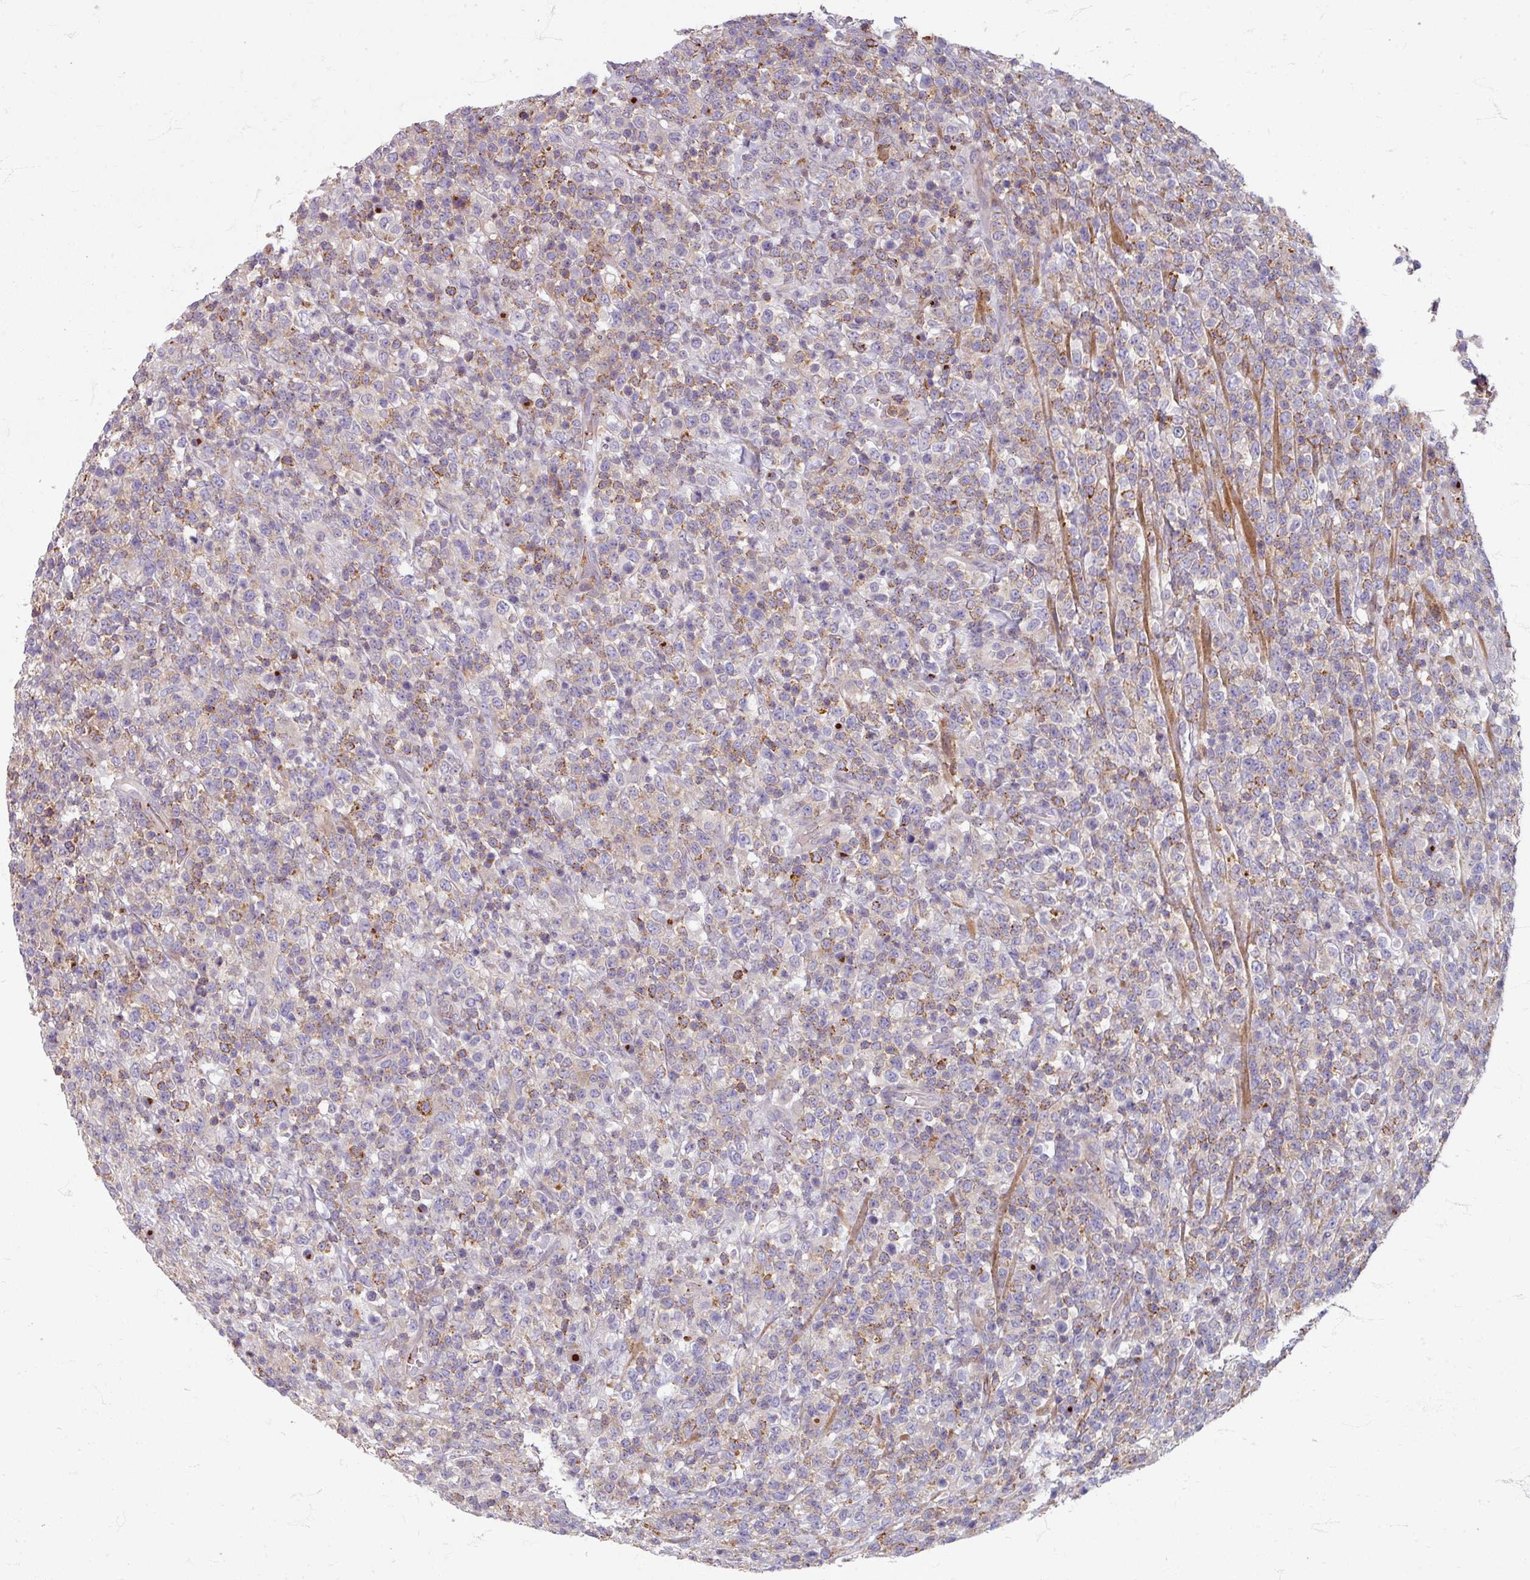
{"staining": {"intensity": "moderate", "quantity": "<25%", "location": "cytoplasmic/membranous"}, "tissue": "lymphoma", "cell_type": "Tumor cells", "image_type": "cancer", "snomed": [{"axis": "morphology", "description": "Malignant lymphoma, non-Hodgkin's type, High grade"}, {"axis": "topography", "description": "Colon"}], "caption": "Lymphoma stained for a protein (brown) displays moderate cytoplasmic/membranous positive staining in about <25% of tumor cells.", "gene": "GABARAPL1", "patient": {"sex": "female", "age": 53}}